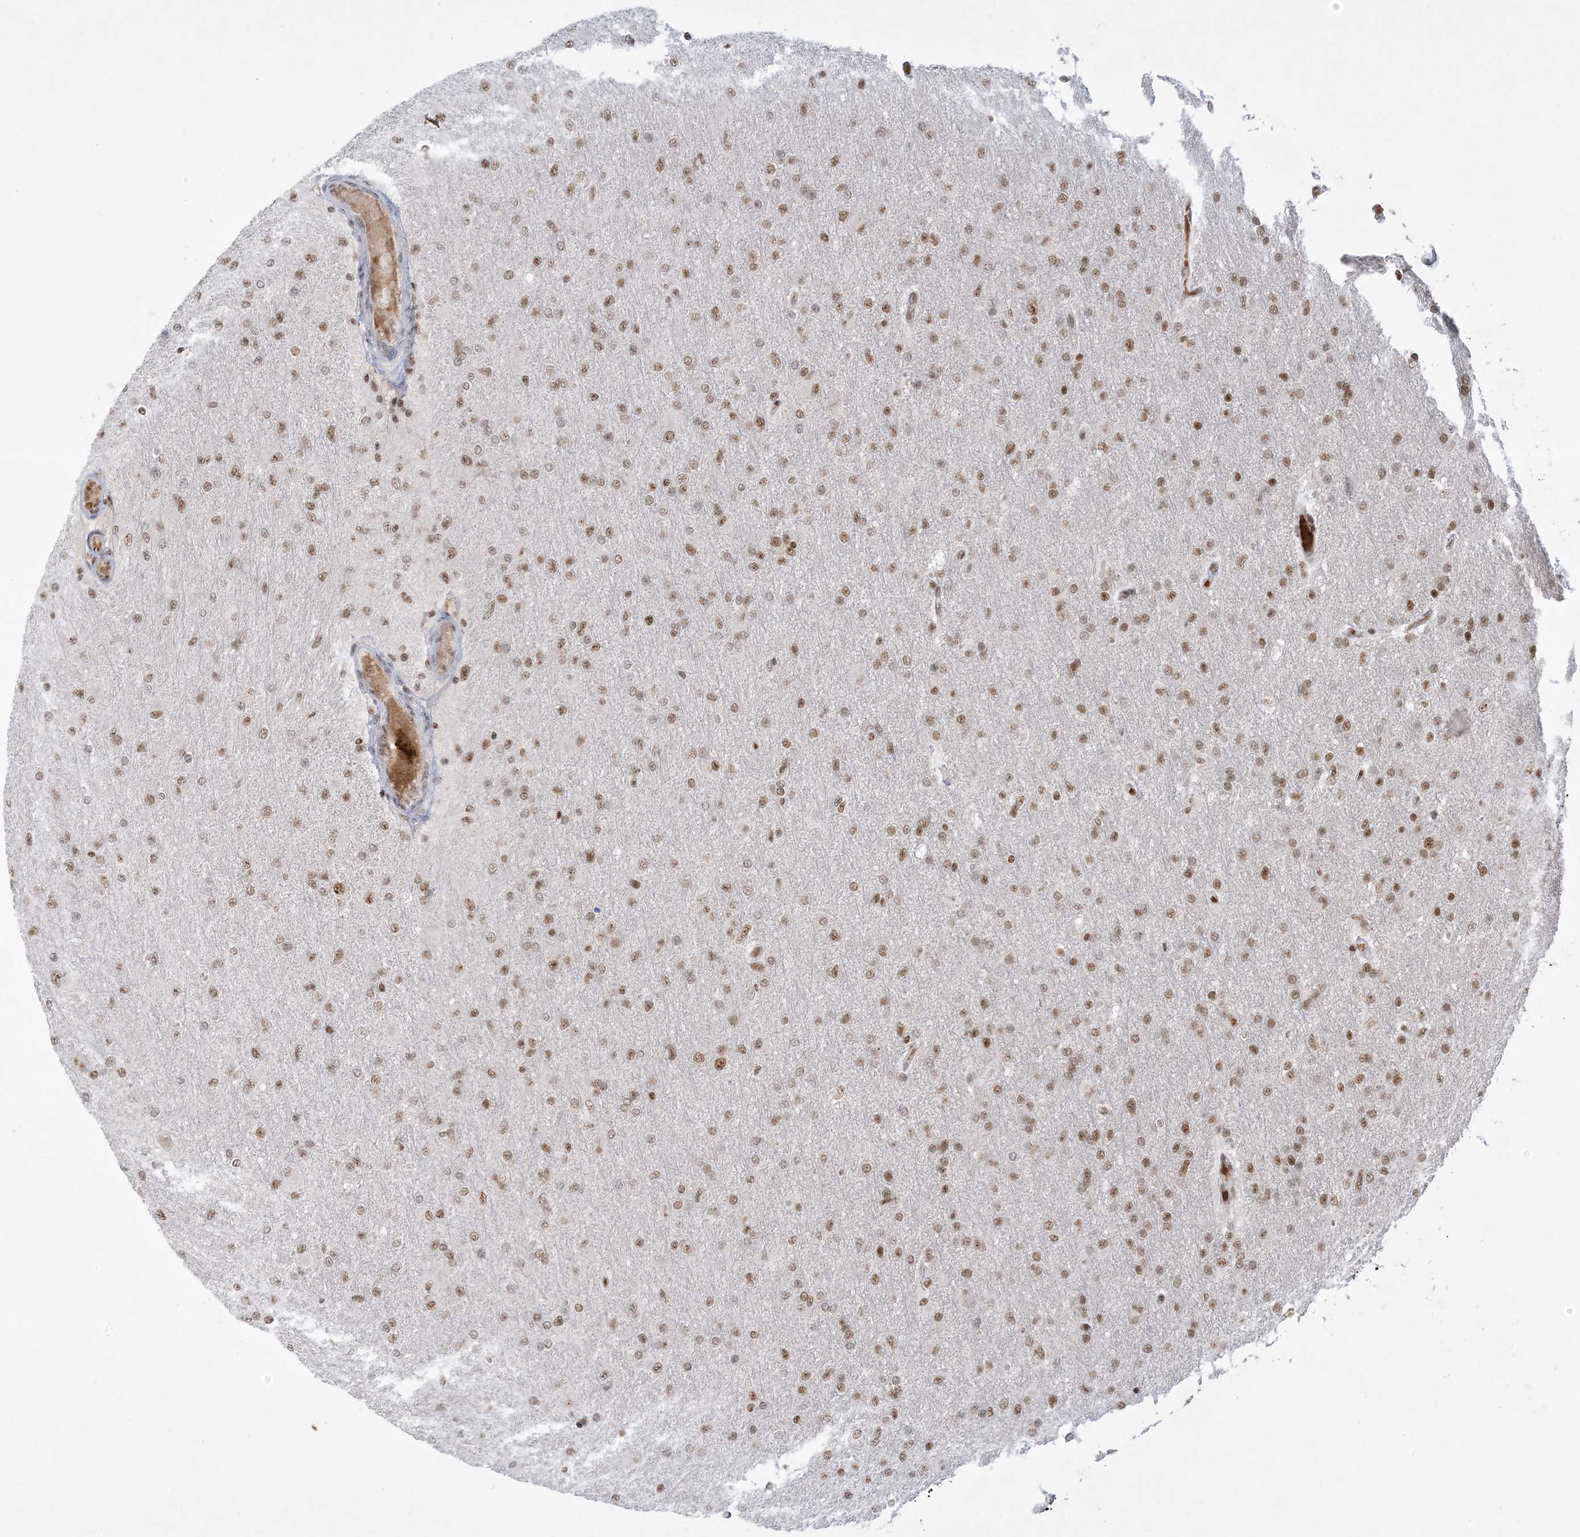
{"staining": {"intensity": "moderate", "quantity": ">75%", "location": "nuclear"}, "tissue": "glioma", "cell_type": "Tumor cells", "image_type": "cancer", "snomed": [{"axis": "morphology", "description": "Glioma, malignant, High grade"}, {"axis": "topography", "description": "Cerebral cortex"}], "caption": "Protein expression analysis of human glioma reveals moderate nuclear staining in about >75% of tumor cells.", "gene": "PPIL2", "patient": {"sex": "female", "age": 36}}